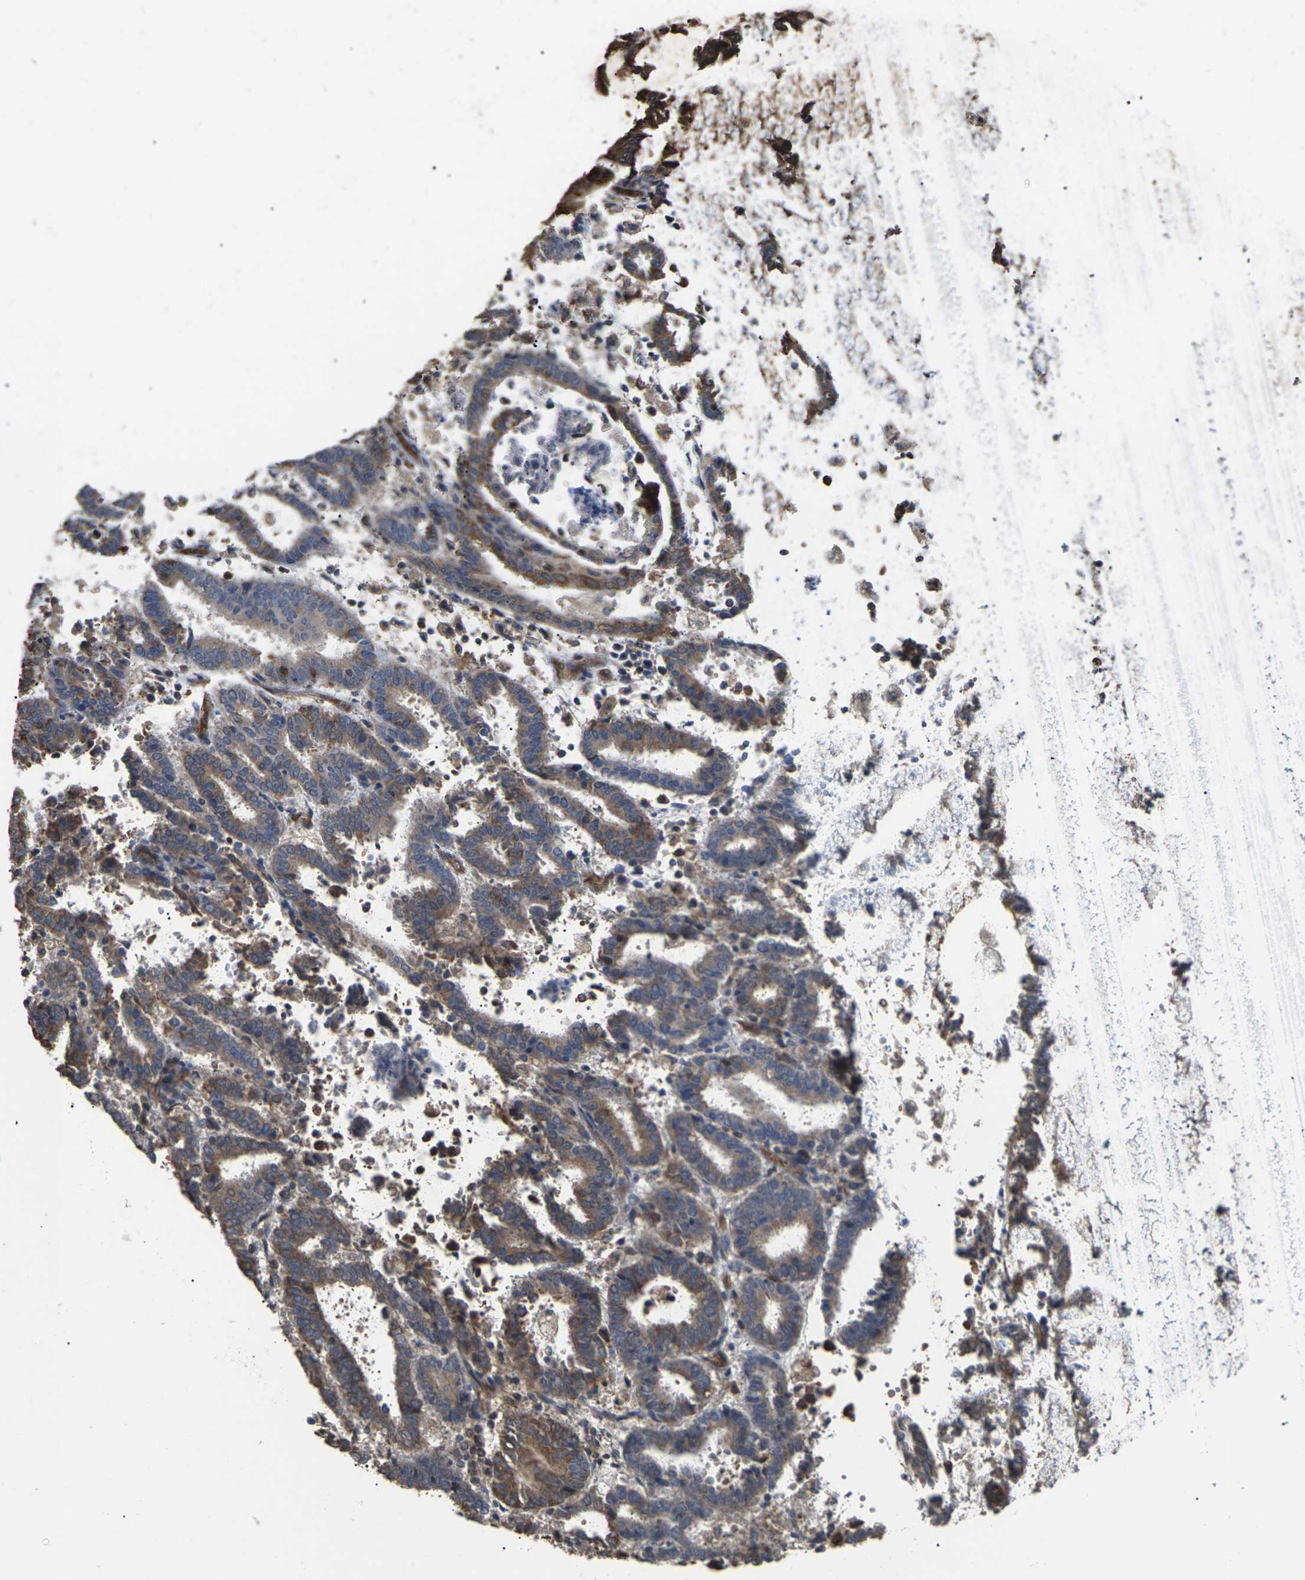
{"staining": {"intensity": "strong", "quantity": "<25%", "location": "cytoplasmic/membranous"}, "tissue": "endometrial cancer", "cell_type": "Tumor cells", "image_type": "cancer", "snomed": [{"axis": "morphology", "description": "Adenocarcinoma, NOS"}, {"axis": "topography", "description": "Uterus"}], "caption": "Protein expression analysis of human endometrial adenocarcinoma reveals strong cytoplasmic/membranous expression in about <25% of tumor cells.", "gene": "TIAM1", "patient": {"sex": "female", "age": 83}}